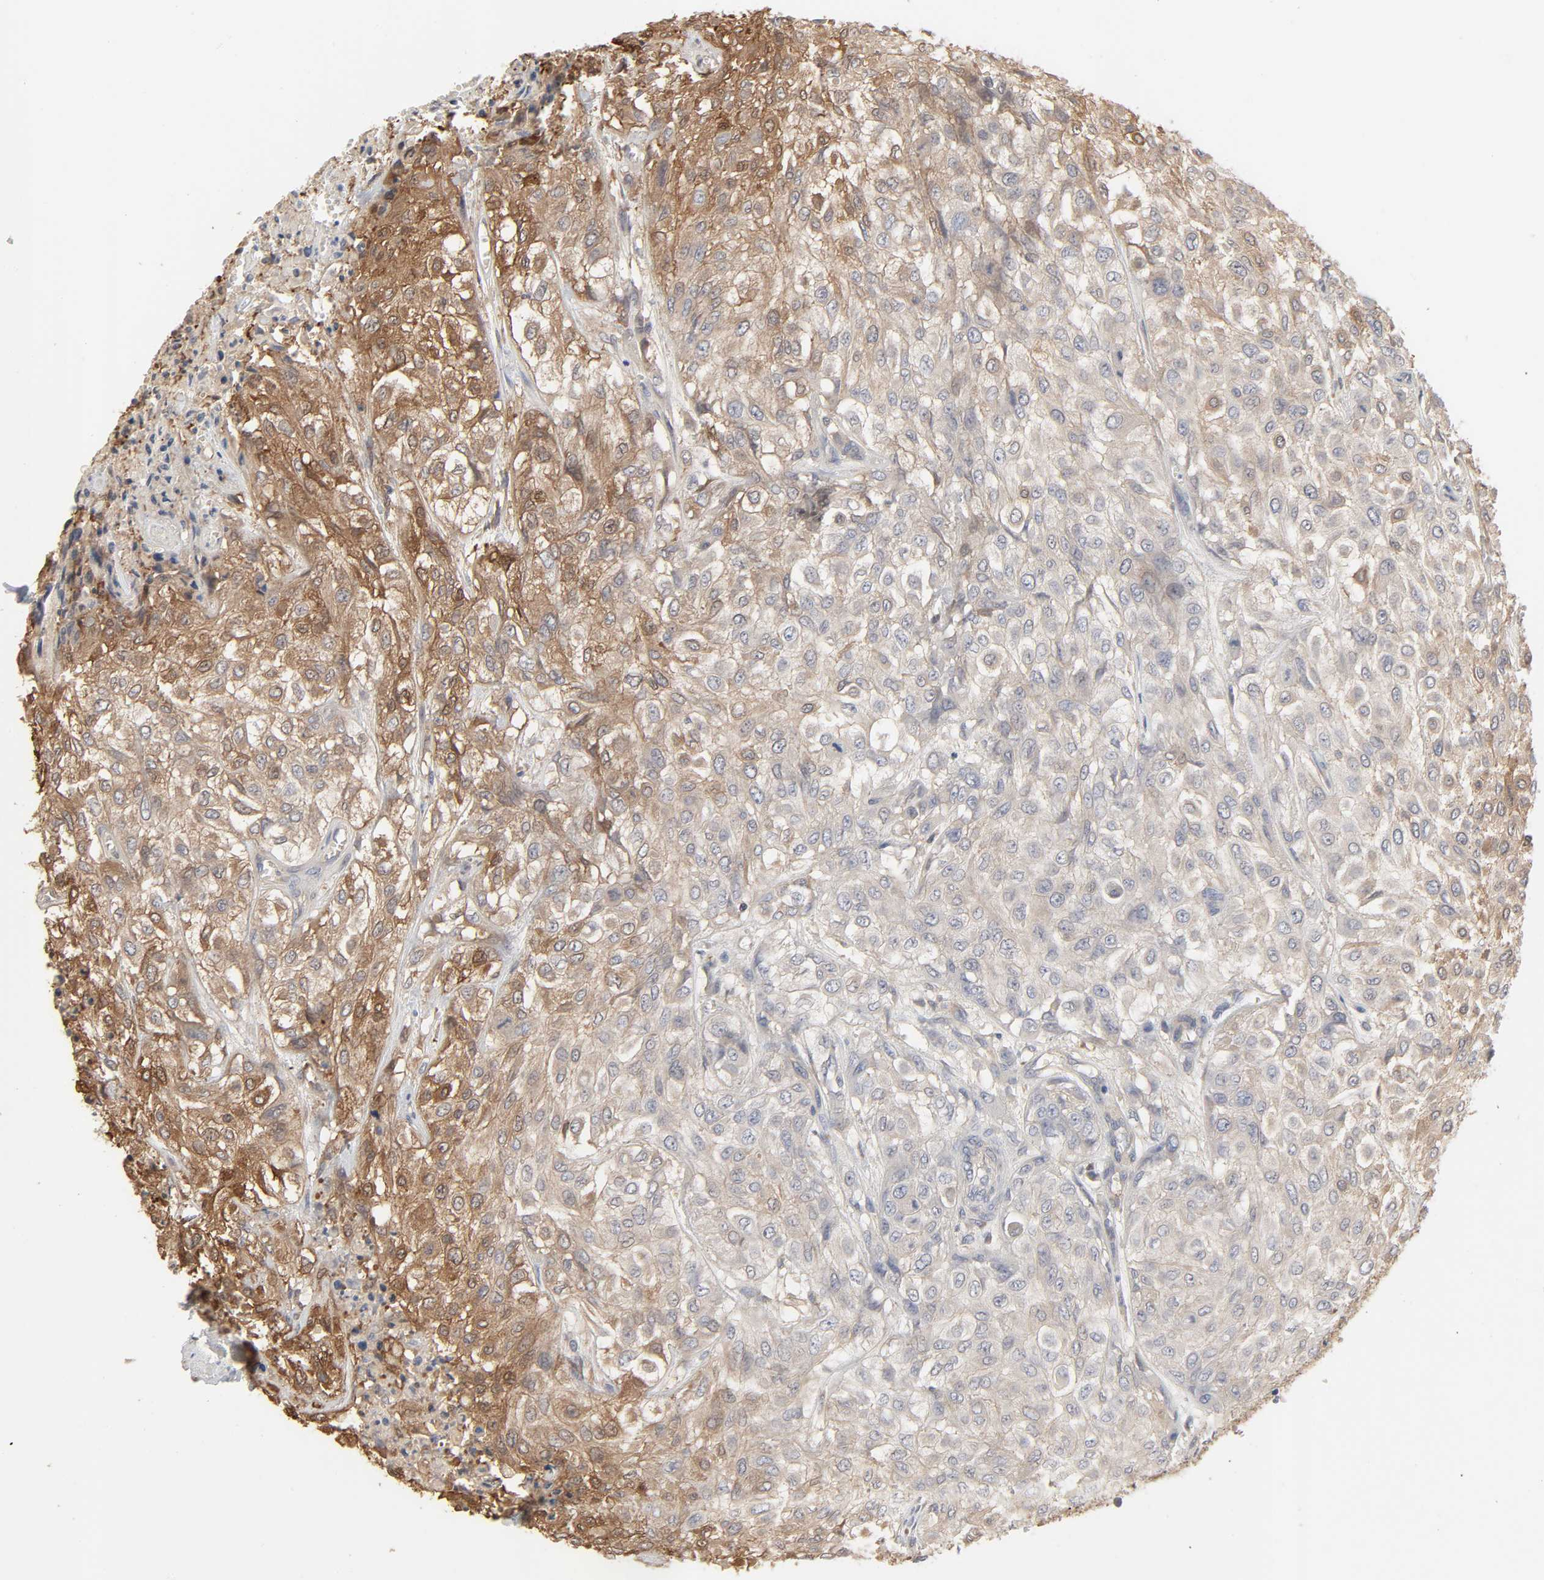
{"staining": {"intensity": "moderate", "quantity": "25%-75%", "location": "cytoplasmic/membranous"}, "tissue": "urothelial cancer", "cell_type": "Tumor cells", "image_type": "cancer", "snomed": [{"axis": "morphology", "description": "Urothelial carcinoma, High grade"}, {"axis": "topography", "description": "Urinary bladder"}], "caption": "A medium amount of moderate cytoplasmic/membranous expression is seen in approximately 25%-75% of tumor cells in urothelial cancer tissue.", "gene": "NDRG2", "patient": {"sex": "male", "age": 57}}